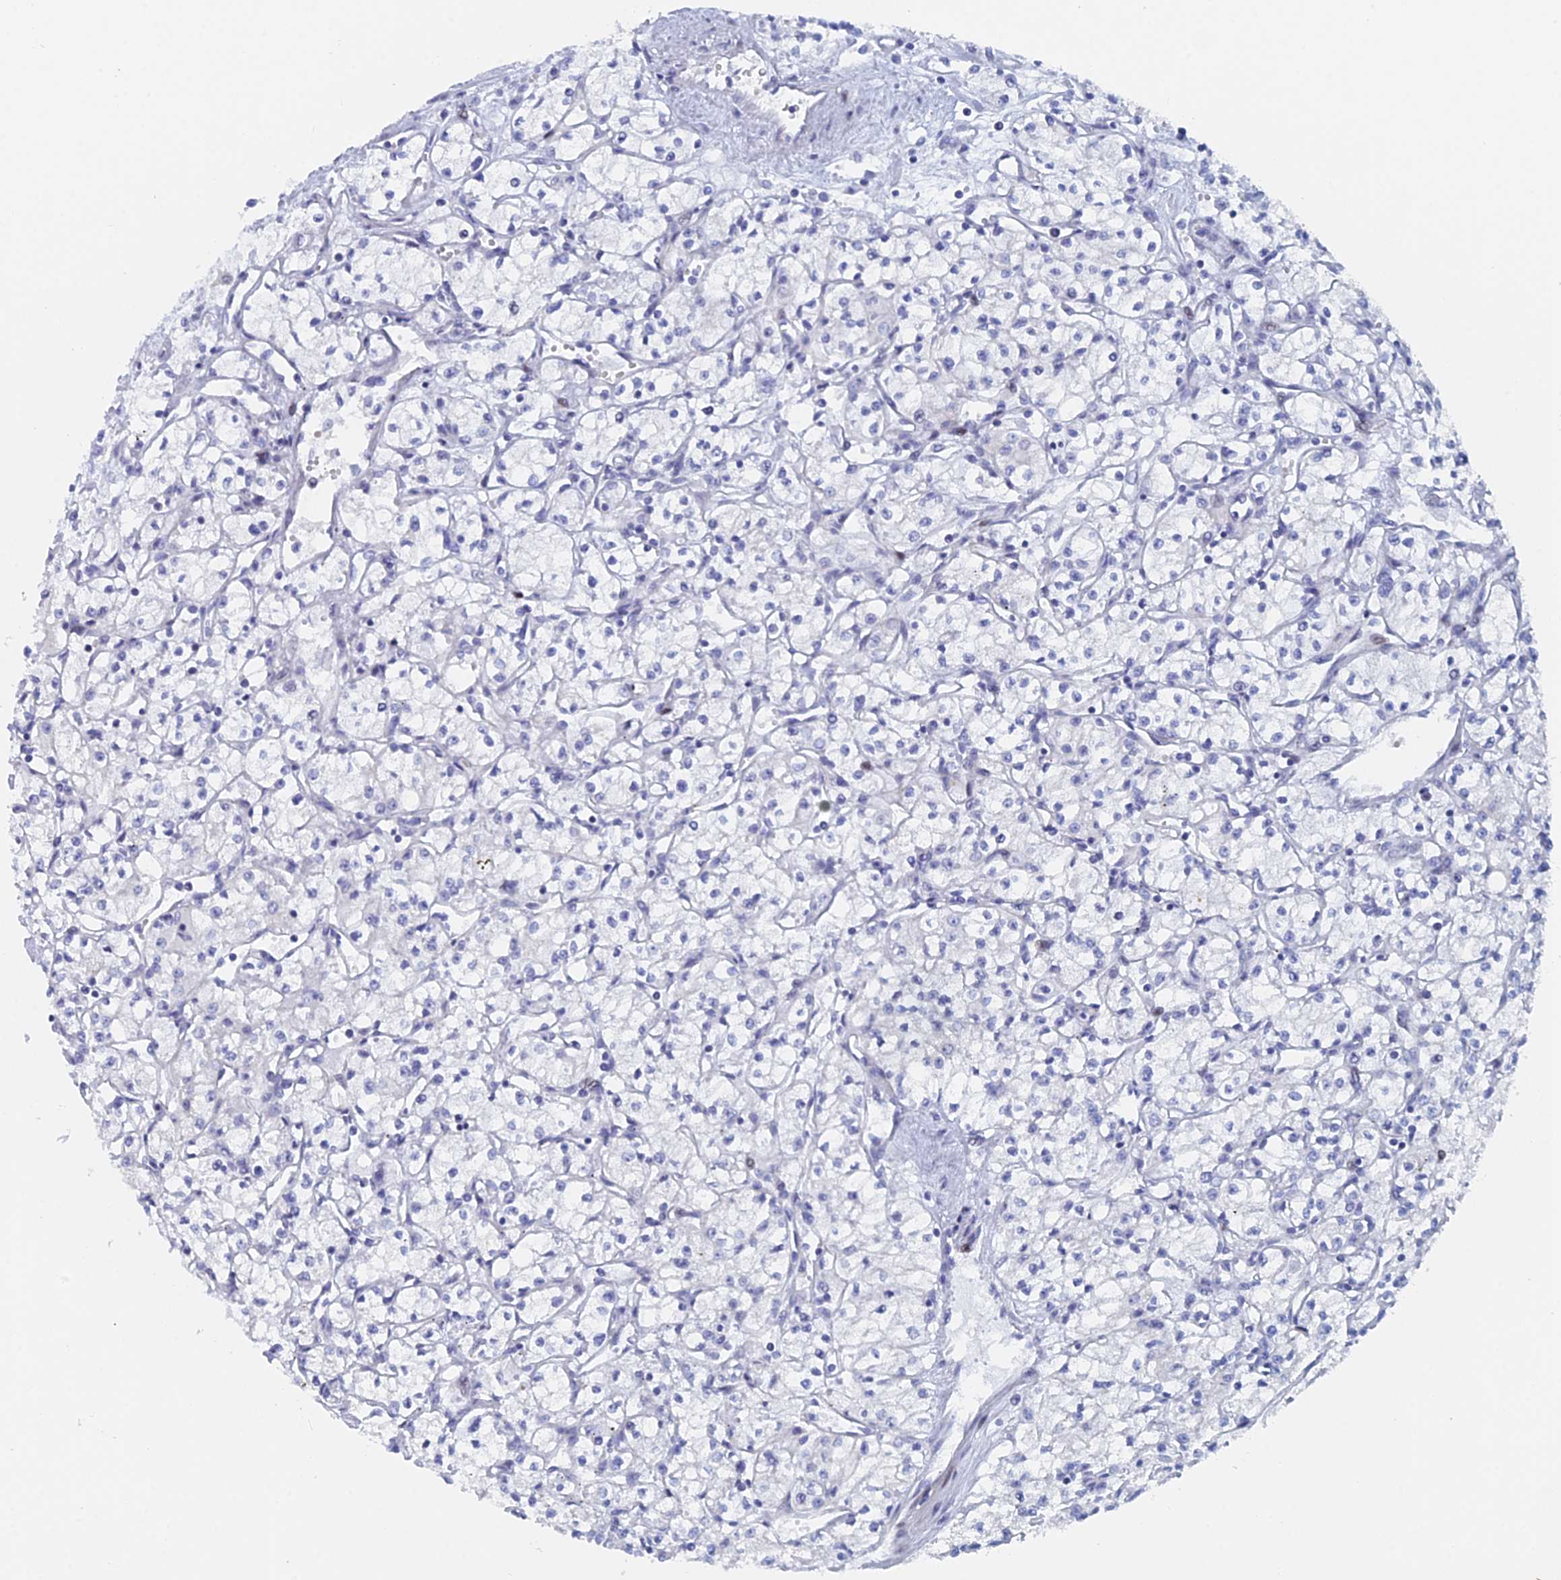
{"staining": {"intensity": "negative", "quantity": "none", "location": "none"}, "tissue": "renal cancer", "cell_type": "Tumor cells", "image_type": "cancer", "snomed": [{"axis": "morphology", "description": "Adenocarcinoma, NOS"}, {"axis": "topography", "description": "Kidney"}], "caption": "Adenocarcinoma (renal) stained for a protein using immunohistochemistry shows no expression tumor cells.", "gene": "DRGX", "patient": {"sex": "male", "age": 59}}